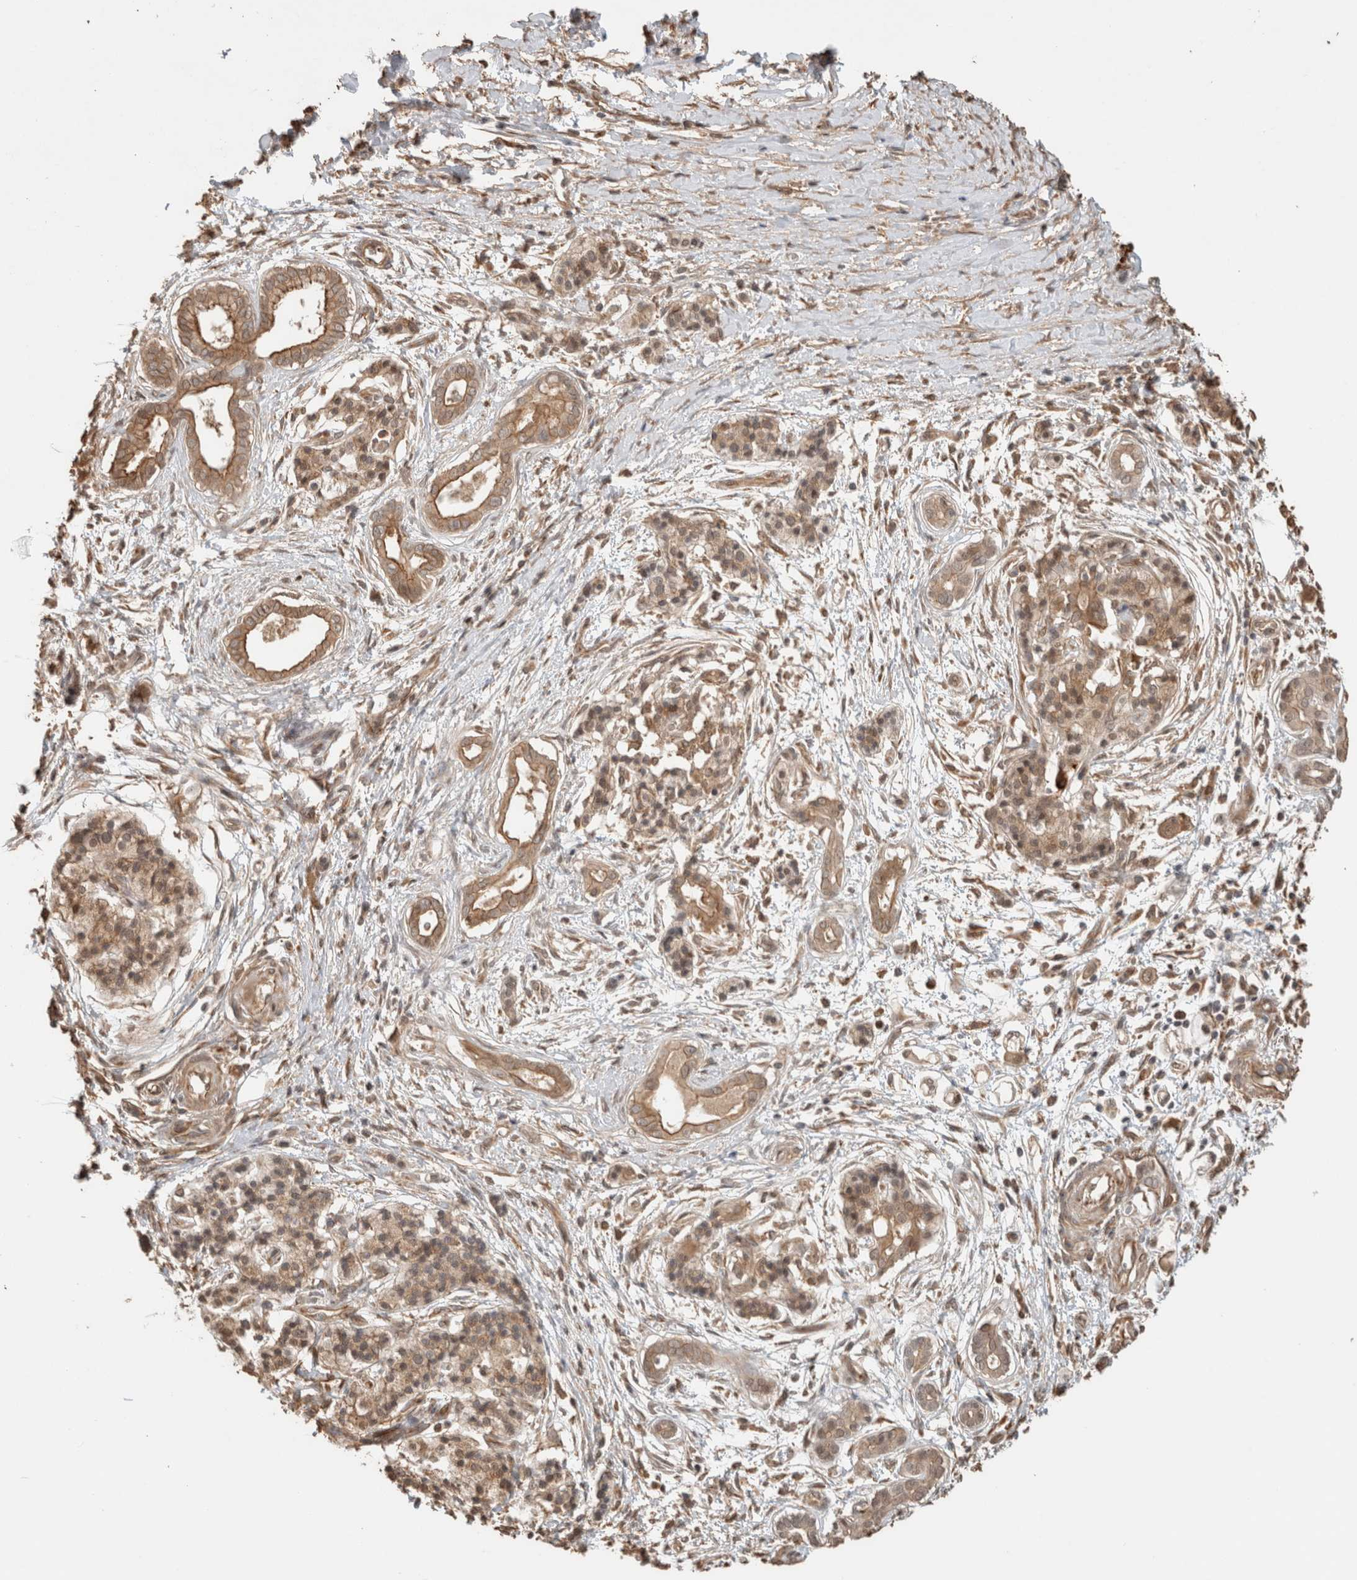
{"staining": {"intensity": "moderate", "quantity": ">75%", "location": "cytoplasmic/membranous"}, "tissue": "pancreatic cancer", "cell_type": "Tumor cells", "image_type": "cancer", "snomed": [{"axis": "morphology", "description": "Adenocarcinoma, NOS"}, {"axis": "topography", "description": "Pancreas"}], "caption": "DAB (3,3'-diaminobenzidine) immunohistochemical staining of human pancreatic adenocarcinoma reveals moderate cytoplasmic/membranous protein staining in approximately >75% of tumor cells. The staining was performed using DAB (3,3'-diaminobenzidine) to visualize the protein expression in brown, while the nuclei were stained in blue with hematoxylin (Magnification: 20x).", "gene": "OTUD6B", "patient": {"sex": "male", "age": 59}}